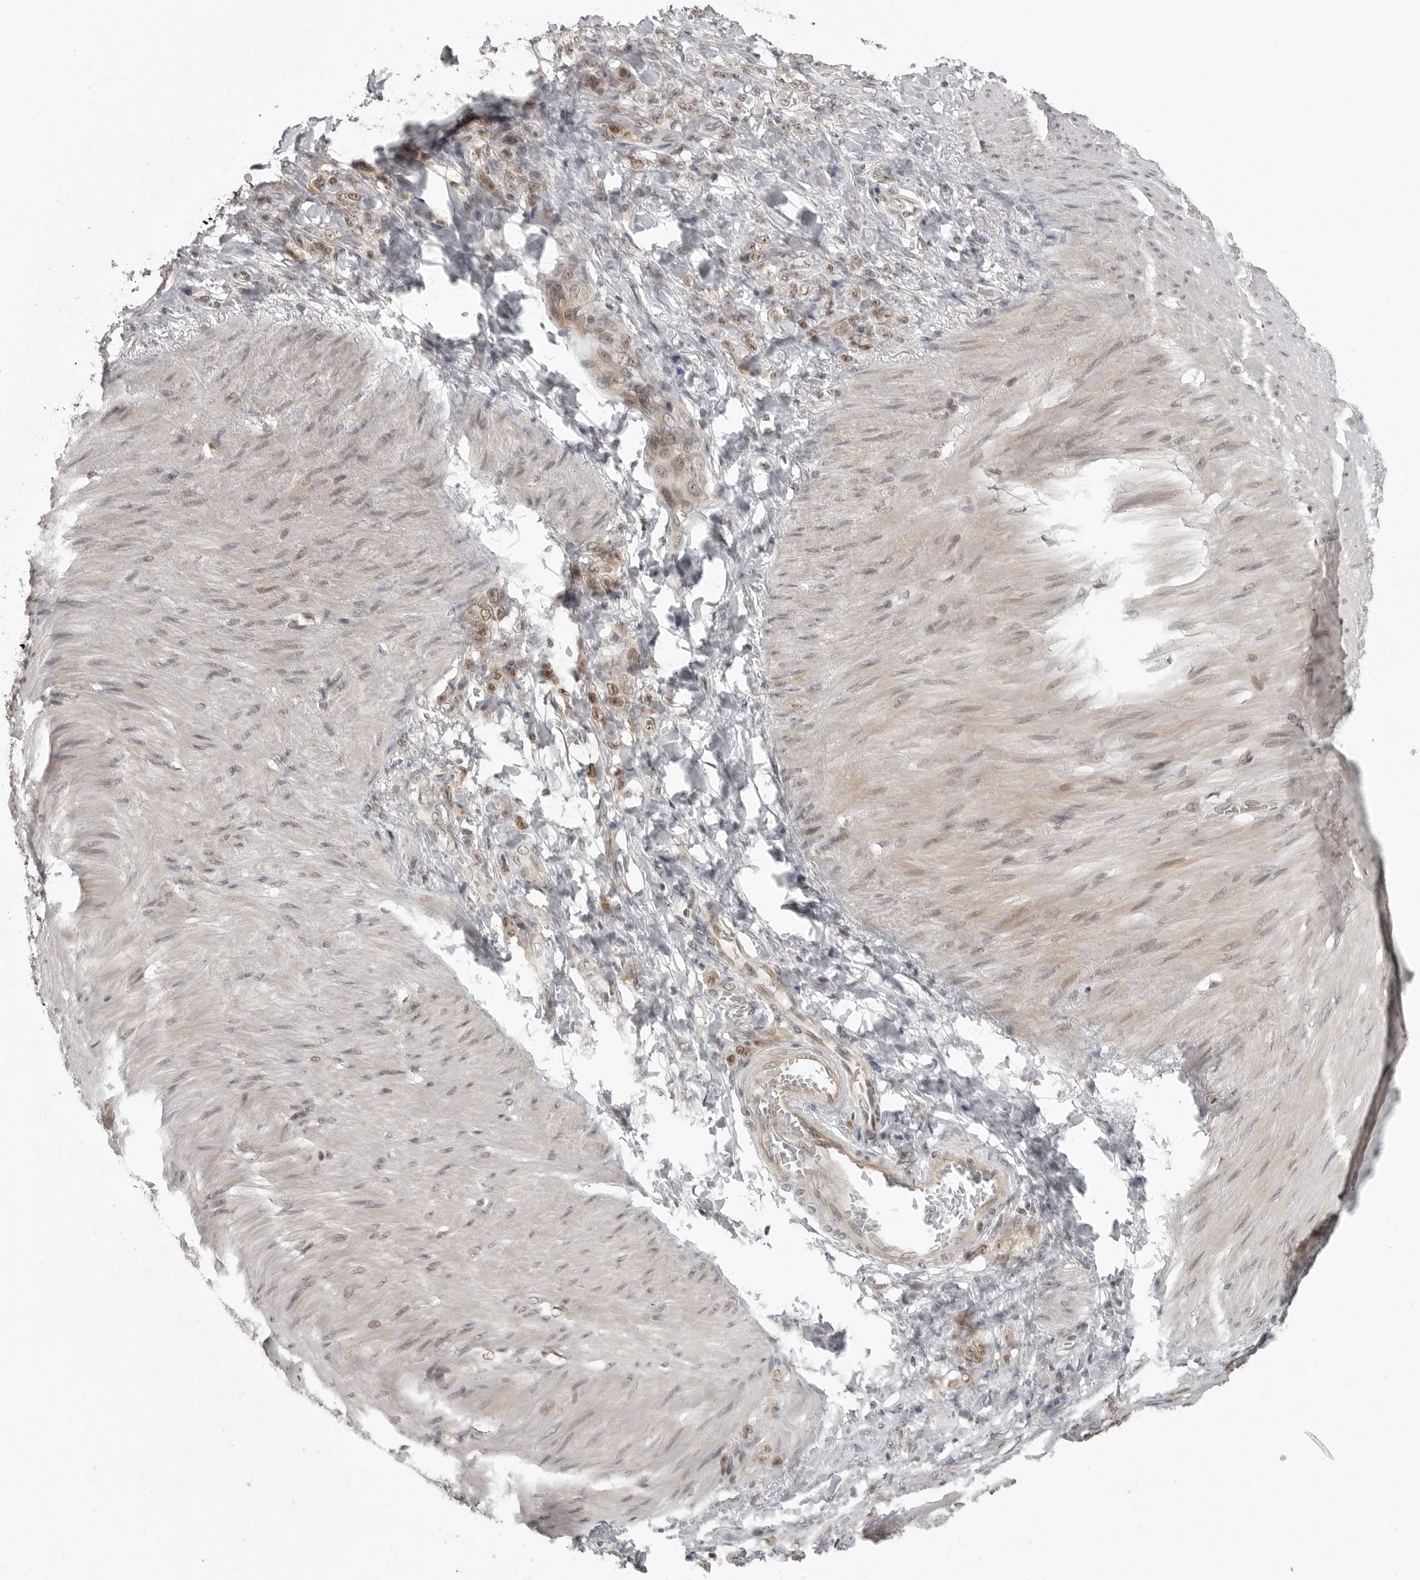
{"staining": {"intensity": "moderate", "quantity": "25%-75%", "location": "cytoplasmic/membranous,nuclear"}, "tissue": "stomach cancer", "cell_type": "Tumor cells", "image_type": "cancer", "snomed": [{"axis": "morphology", "description": "Normal tissue, NOS"}, {"axis": "morphology", "description": "Adenocarcinoma, NOS"}, {"axis": "topography", "description": "Stomach"}], "caption": "Protein staining of adenocarcinoma (stomach) tissue shows moderate cytoplasmic/membranous and nuclear positivity in approximately 25%-75% of tumor cells. The staining was performed using DAB (3,3'-diaminobenzidine), with brown indicating positive protein expression. Nuclei are stained blue with hematoxylin.", "gene": "PEG3", "patient": {"sex": "male", "age": 82}}